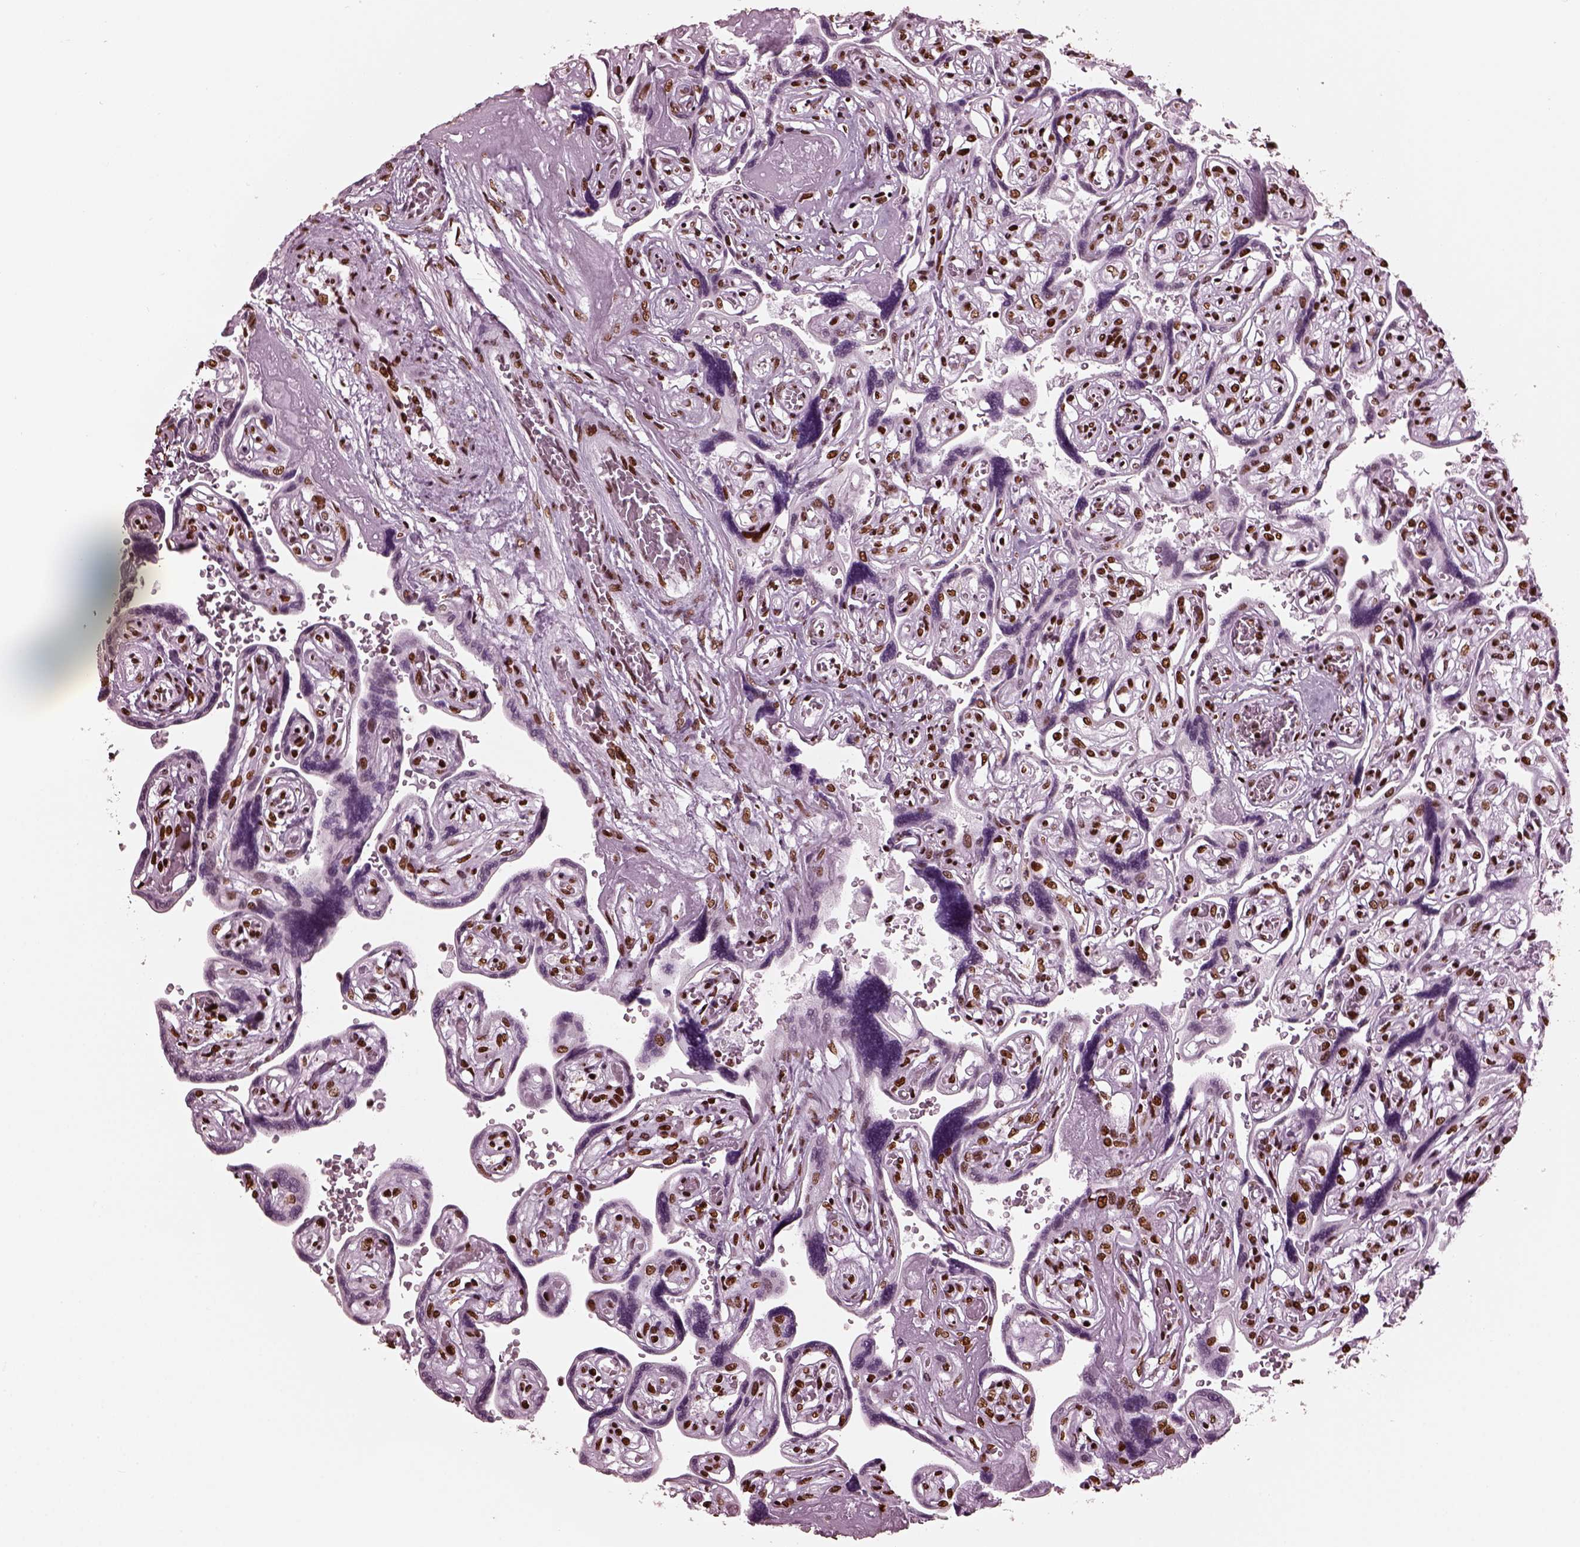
{"staining": {"intensity": "moderate", "quantity": ">75%", "location": "nuclear"}, "tissue": "placenta", "cell_type": "Decidual cells", "image_type": "normal", "snomed": [{"axis": "morphology", "description": "Normal tissue, NOS"}, {"axis": "topography", "description": "Placenta"}], "caption": "This is a histology image of IHC staining of benign placenta, which shows moderate staining in the nuclear of decidual cells.", "gene": "CBFA2T3", "patient": {"sex": "female", "age": 32}}